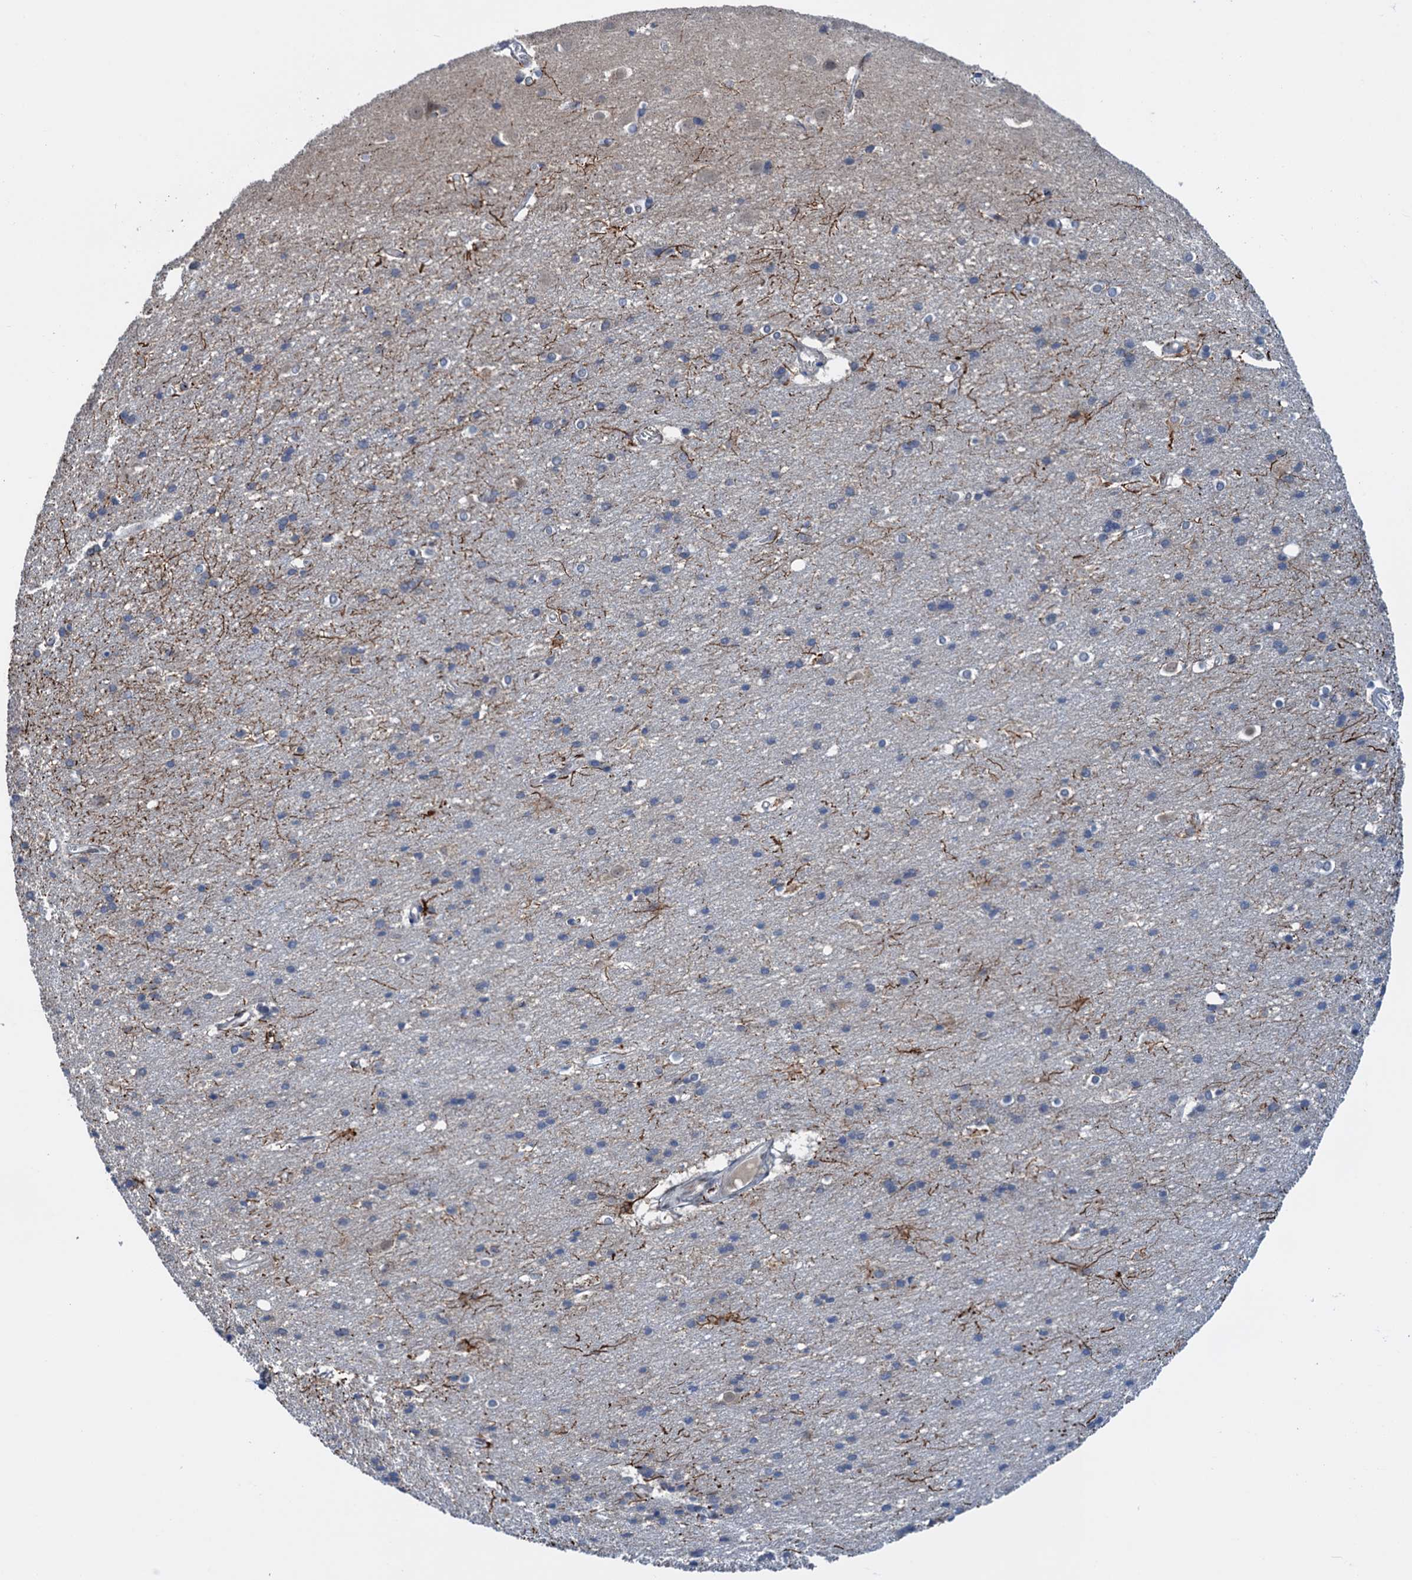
{"staining": {"intensity": "weak", "quantity": ">75%", "location": "nuclear"}, "tissue": "cerebral cortex", "cell_type": "Endothelial cells", "image_type": "normal", "snomed": [{"axis": "morphology", "description": "Normal tissue, NOS"}, {"axis": "topography", "description": "Cerebral cortex"}], "caption": "Cerebral cortex stained with immunohistochemistry (IHC) exhibits weak nuclear staining in about >75% of endothelial cells. The staining was performed using DAB to visualize the protein expression in brown, while the nuclei were stained in blue with hematoxylin (Magnification: 20x).", "gene": "SAE1", "patient": {"sex": "male", "age": 54}}